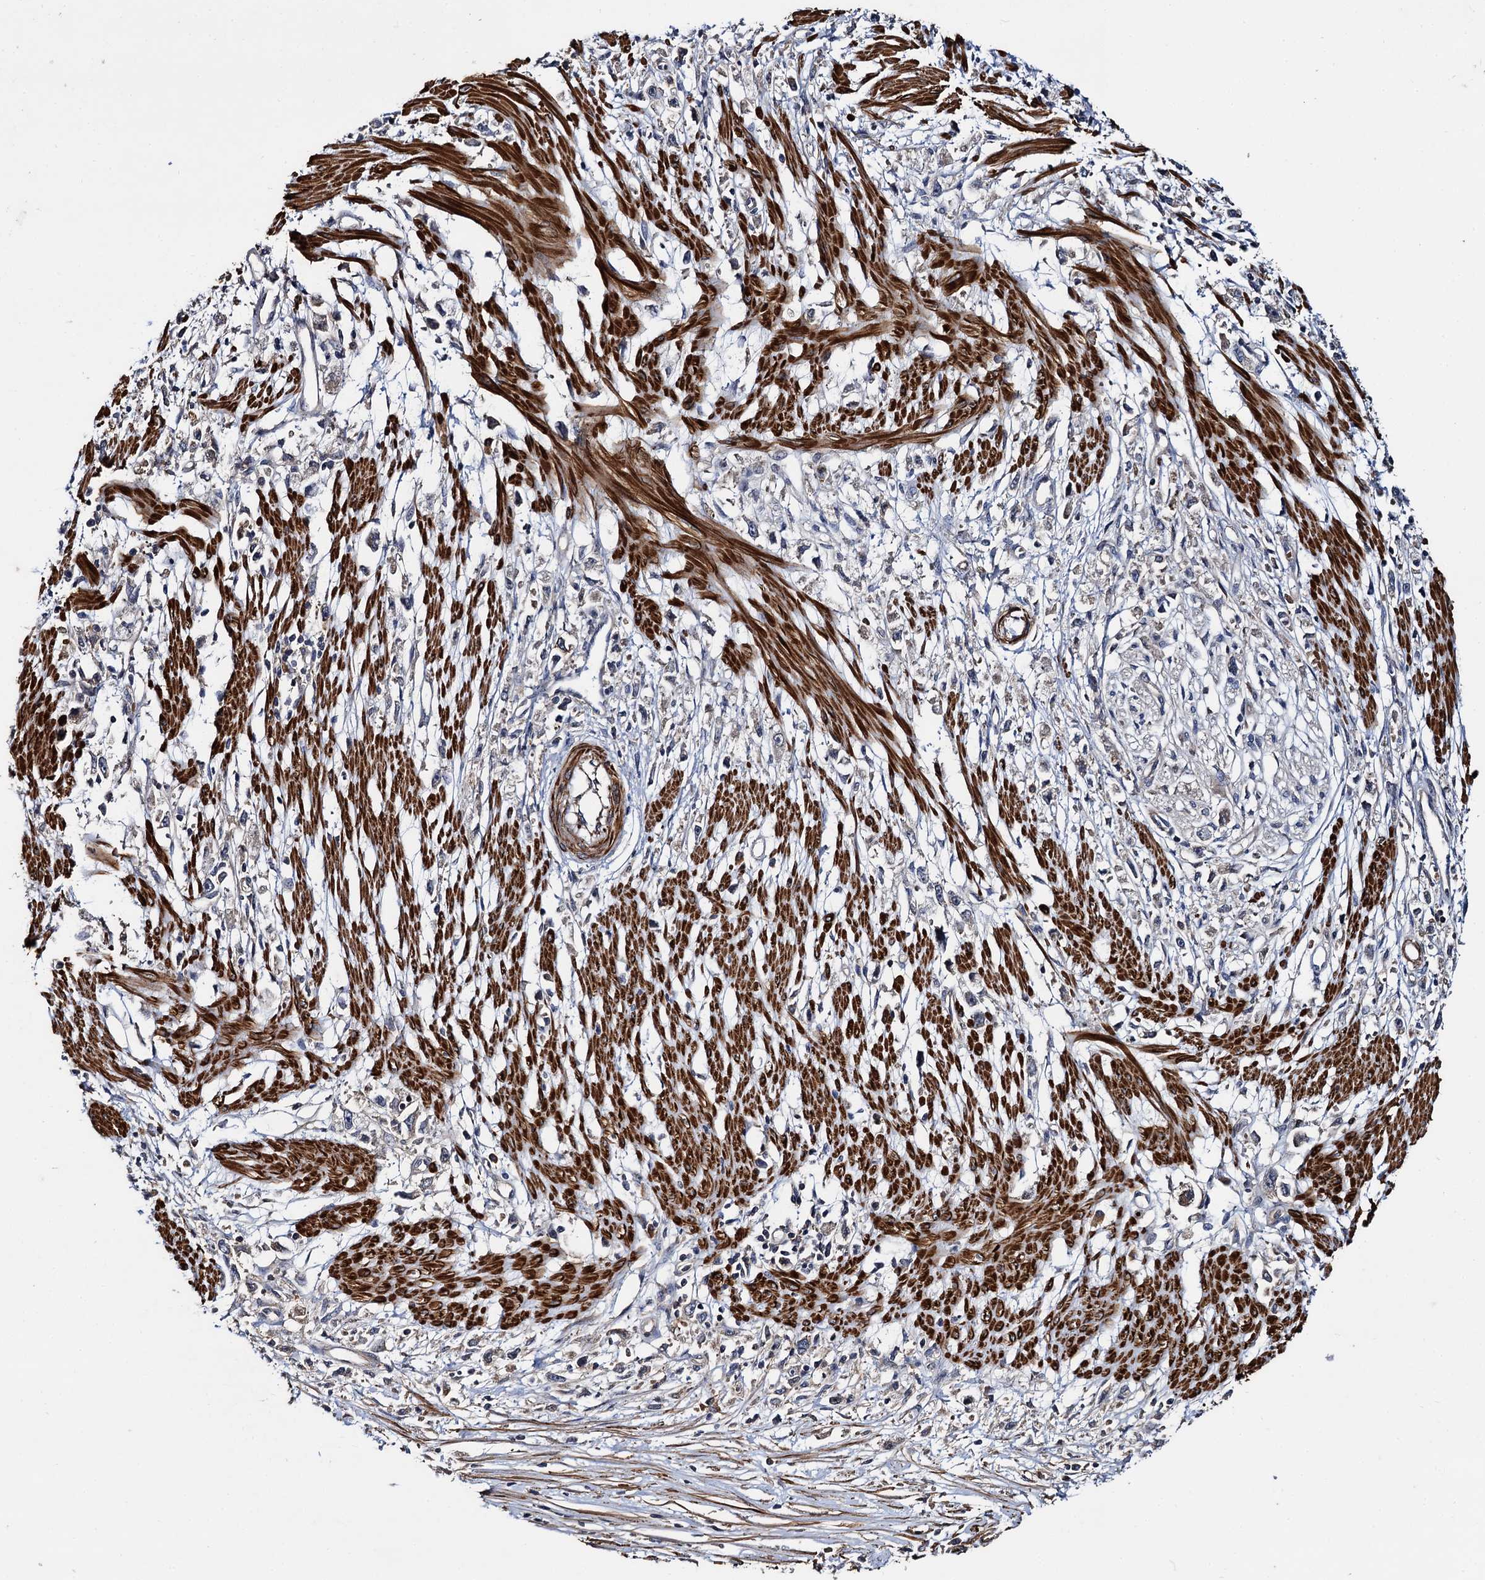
{"staining": {"intensity": "negative", "quantity": "none", "location": "none"}, "tissue": "stomach cancer", "cell_type": "Tumor cells", "image_type": "cancer", "snomed": [{"axis": "morphology", "description": "Adenocarcinoma, NOS"}, {"axis": "topography", "description": "Stomach"}], "caption": "A high-resolution image shows IHC staining of stomach cancer, which shows no significant staining in tumor cells.", "gene": "ISM2", "patient": {"sex": "female", "age": 59}}